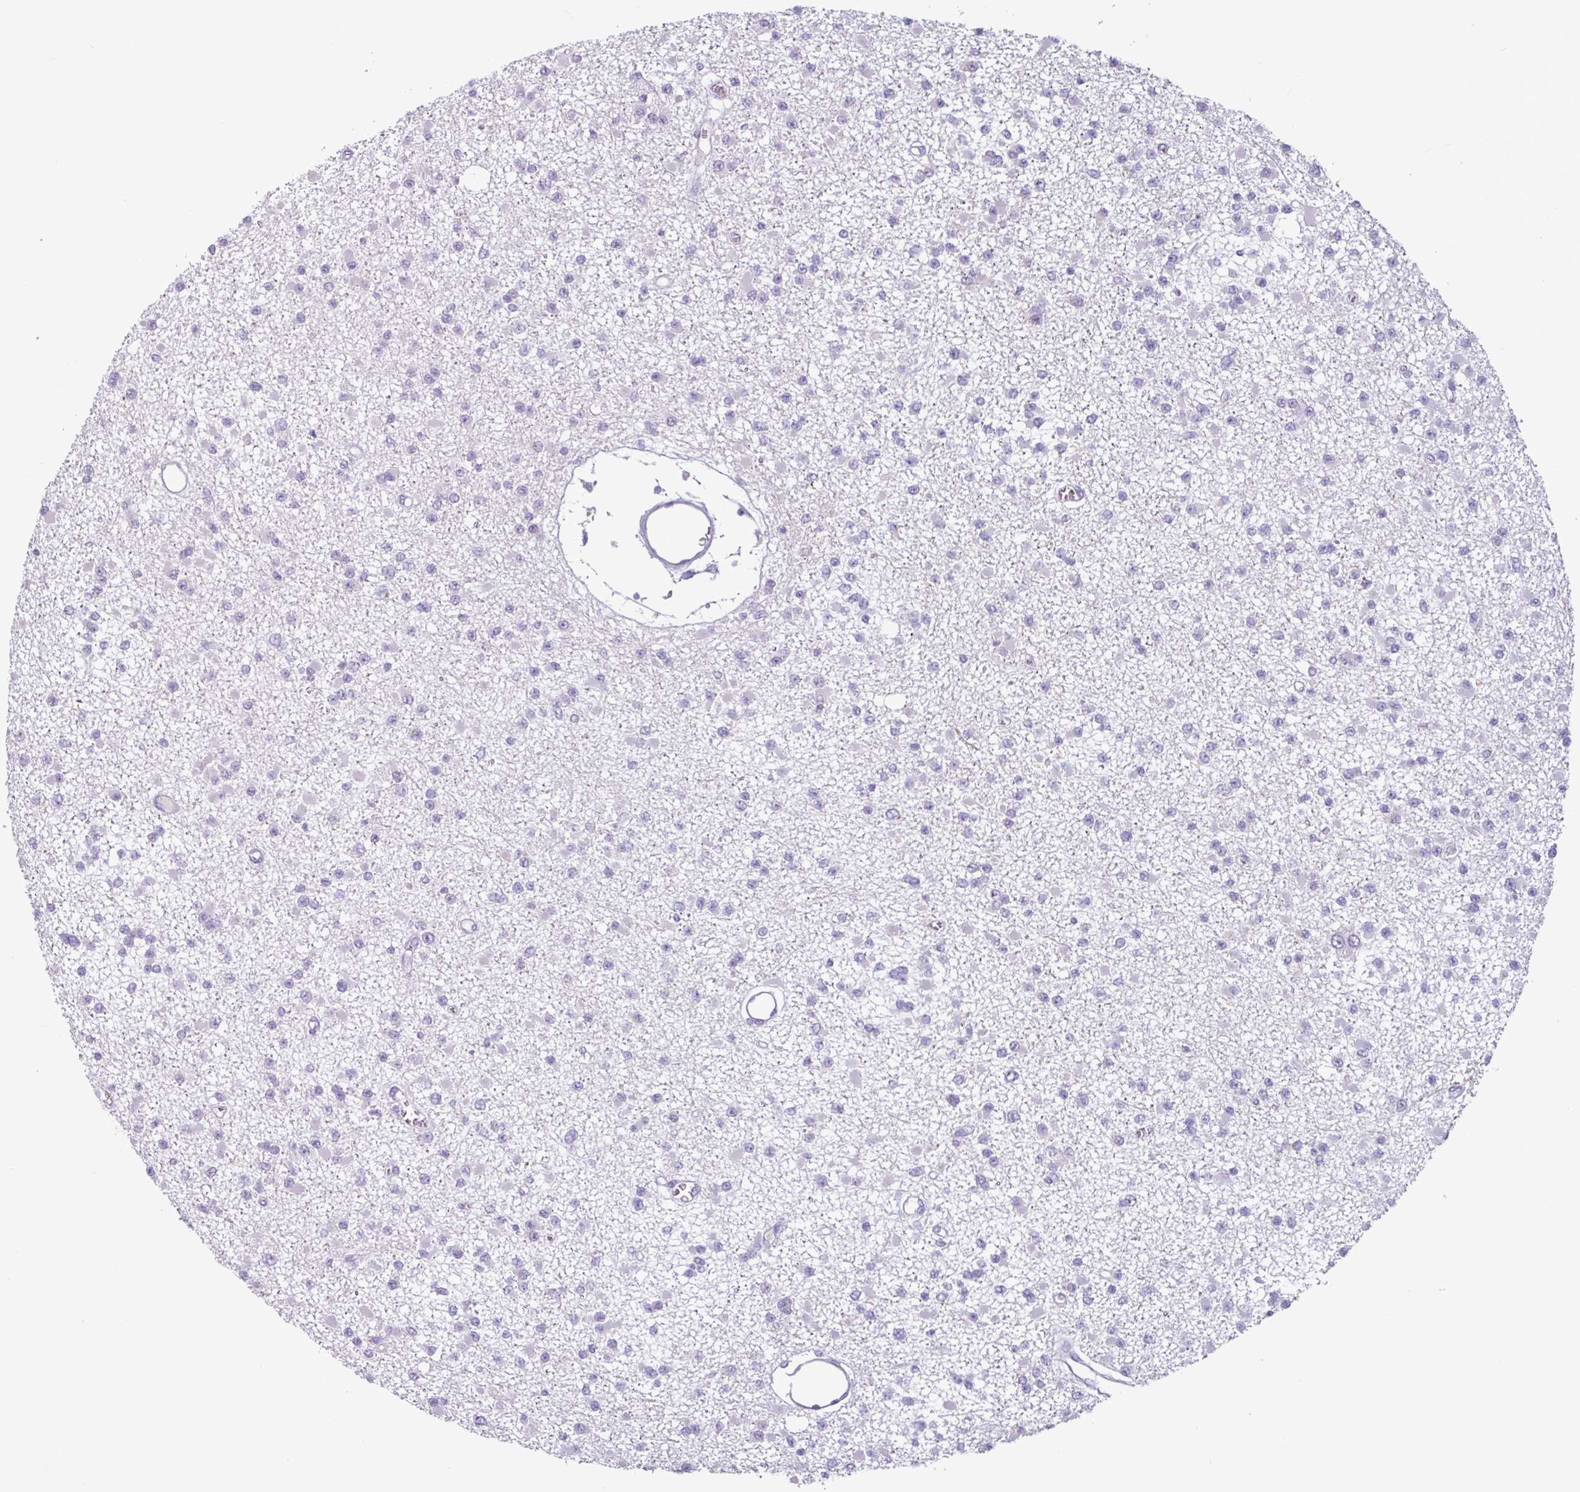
{"staining": {"intensity": "negative", "quantity": "none", "location": "none"}, "tissue": "glioma", "cell_type": "Tumor cells", "image_type": "cancer", "snomed": [{"axis": "morphology", "description": "Glioma, malignant, Low grade"}, {"axis": "topography", "description": "Brain"}], "caption": "Protein analysis of glioma demonstrates no significant expression in tumor cells.", "gene": "ADGRE1", "patient": {"sex": "female", "age": 22}}